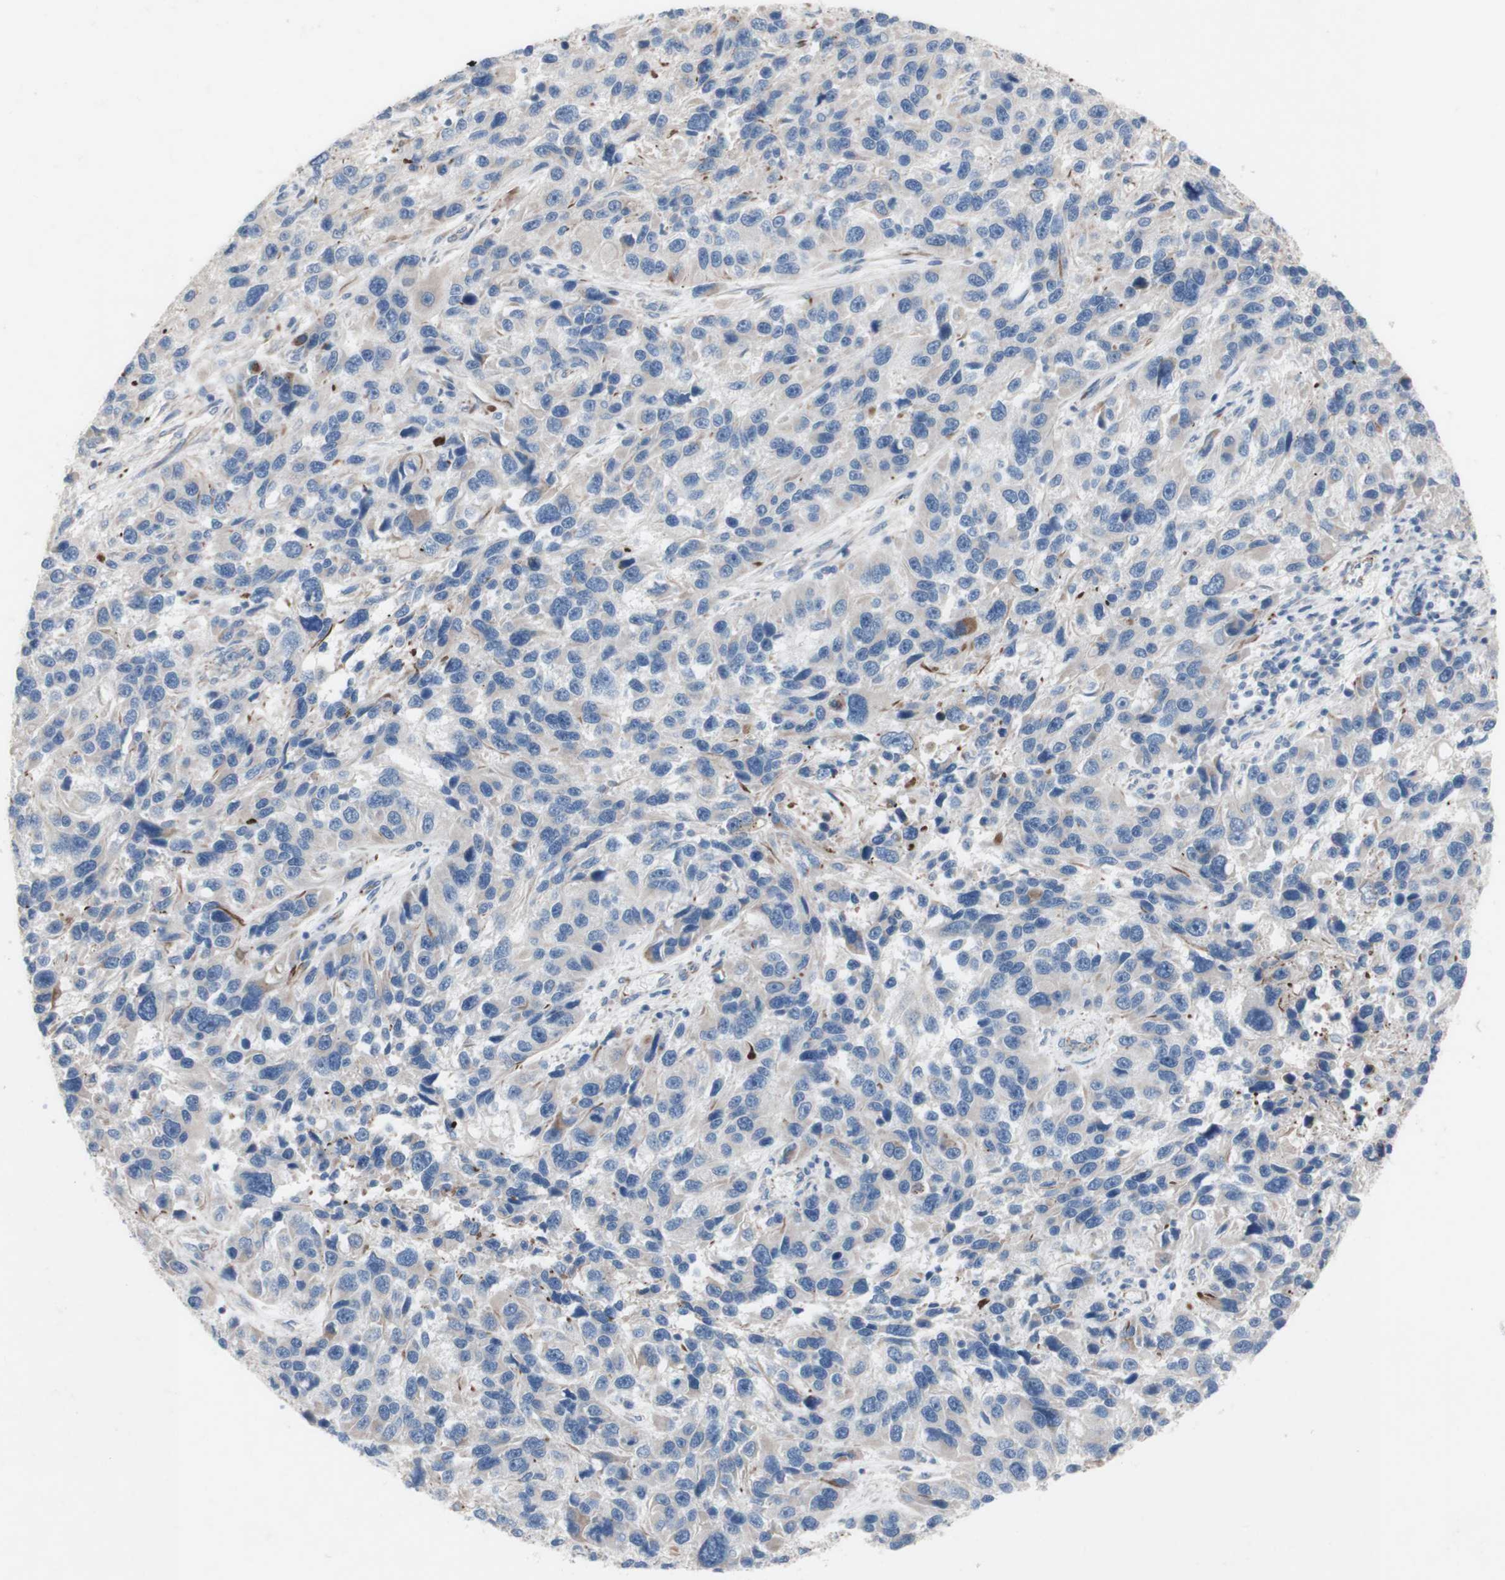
{"staining": {"intensity": "weak", "quantity": "<25%", "location": "cytoplasmic/membranous"}, "tissue": "melanoma", "cell_type": "Tumor cells", "image_type": "cancer", "snomed": [{"axis": "morphology", "description": "Malignant melanoma, NOS"}, {"axis": "topography", "description": "Skin"}], "caption": "Immunohistochemistry micrograph of neoplastic tissue: human melanoma stained with DAB exhibits no significant protein staining in tumor cells. (DAB immunohistochemistry, high magnification).", "gene": "AGPAT5", "patient": {"sex": "male", "age": 53}}